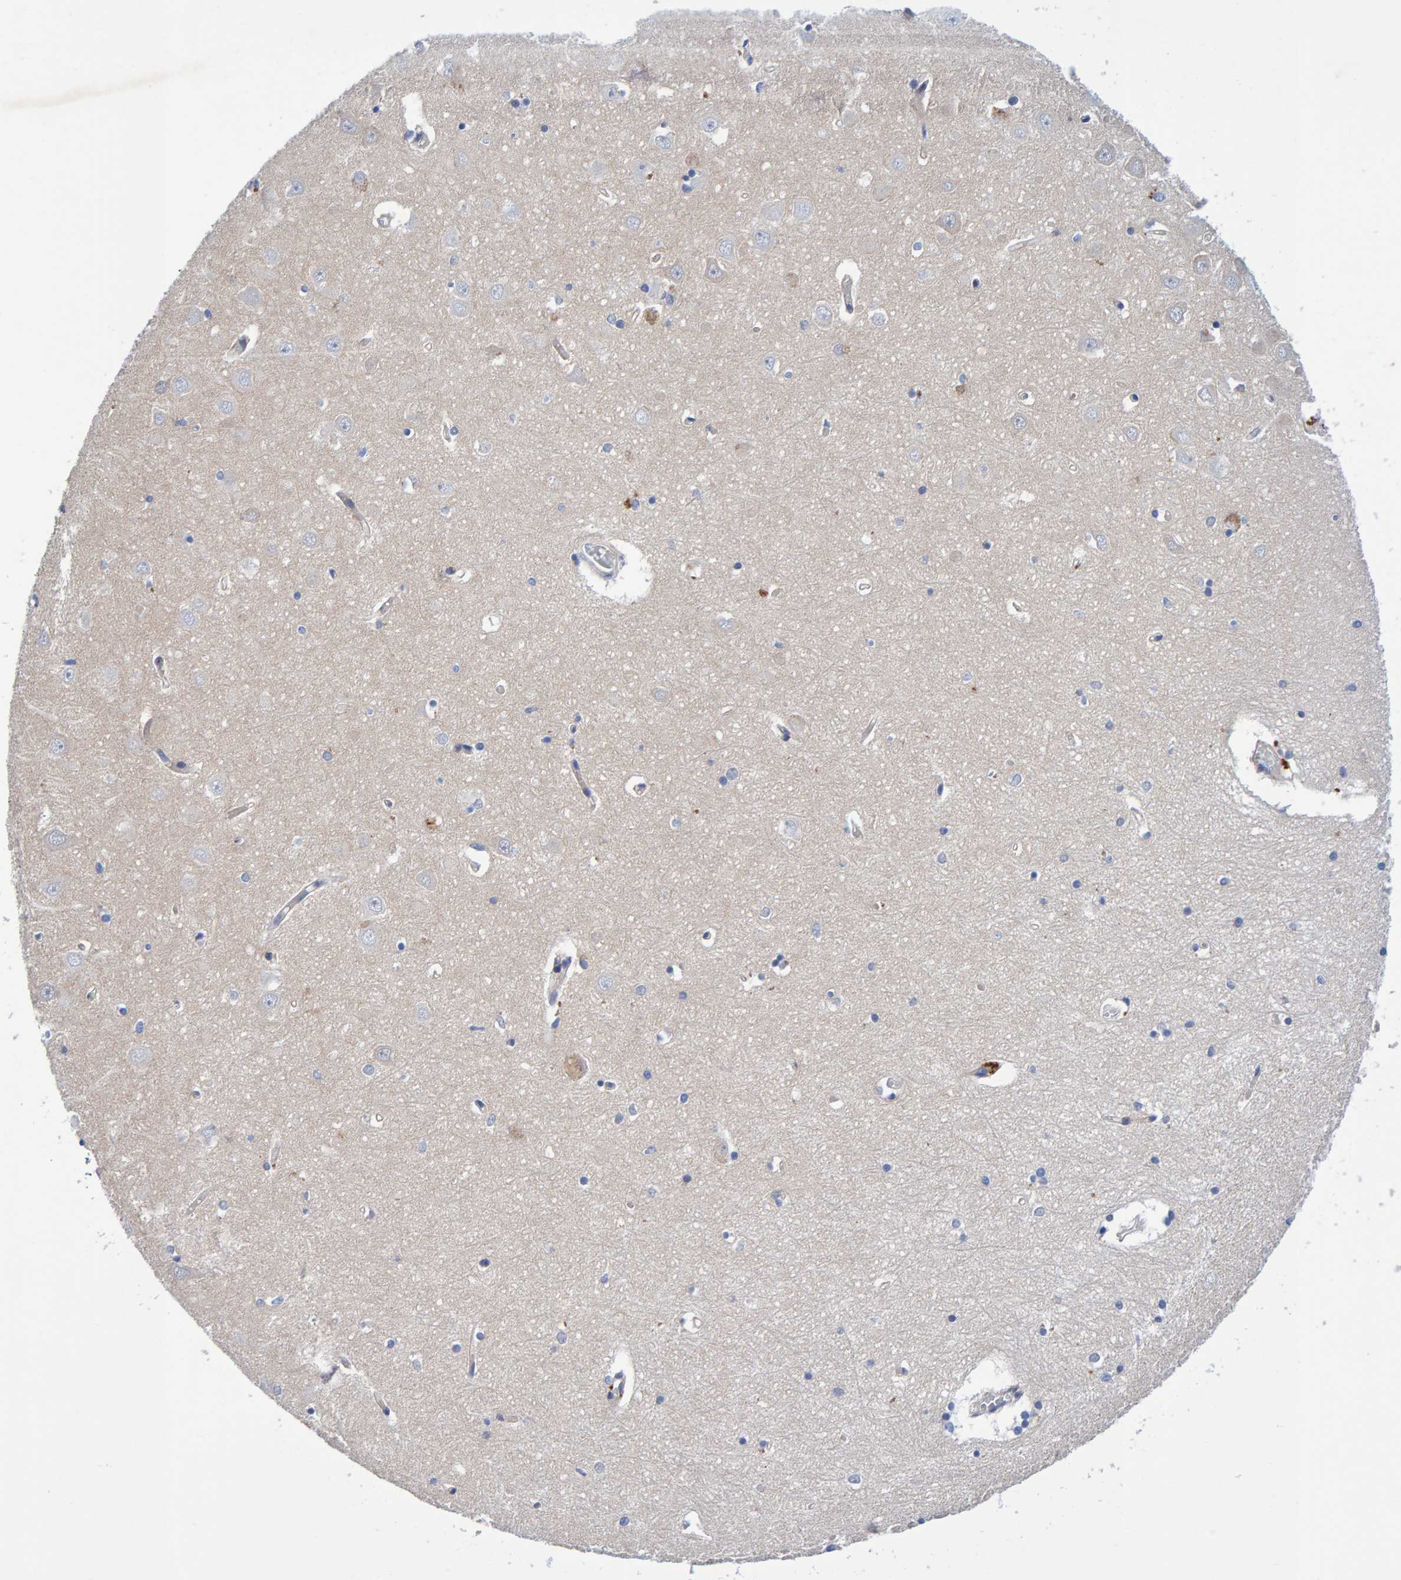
{"staining": {"intensity": "moderate", "quantity": "<25%", "location": "cytoplasmic/membranous"}, "tissue": "hippocampus", "cell_type": "Glial cells", "image_type": "normal", "snomed": [{"axis": "morphology", "description": "Normal tissue, NOS"}, {"axis": "topography", "description": "Hippocampus"}], "caption": "Immunohistochemical staining of unremarkable hippocampus exhibits moderate cytoplasmic/membranous protein staining in about <25% of glial cells.", "gene": "EFR3A", "patient": {"sex": "male", "age": 70}}